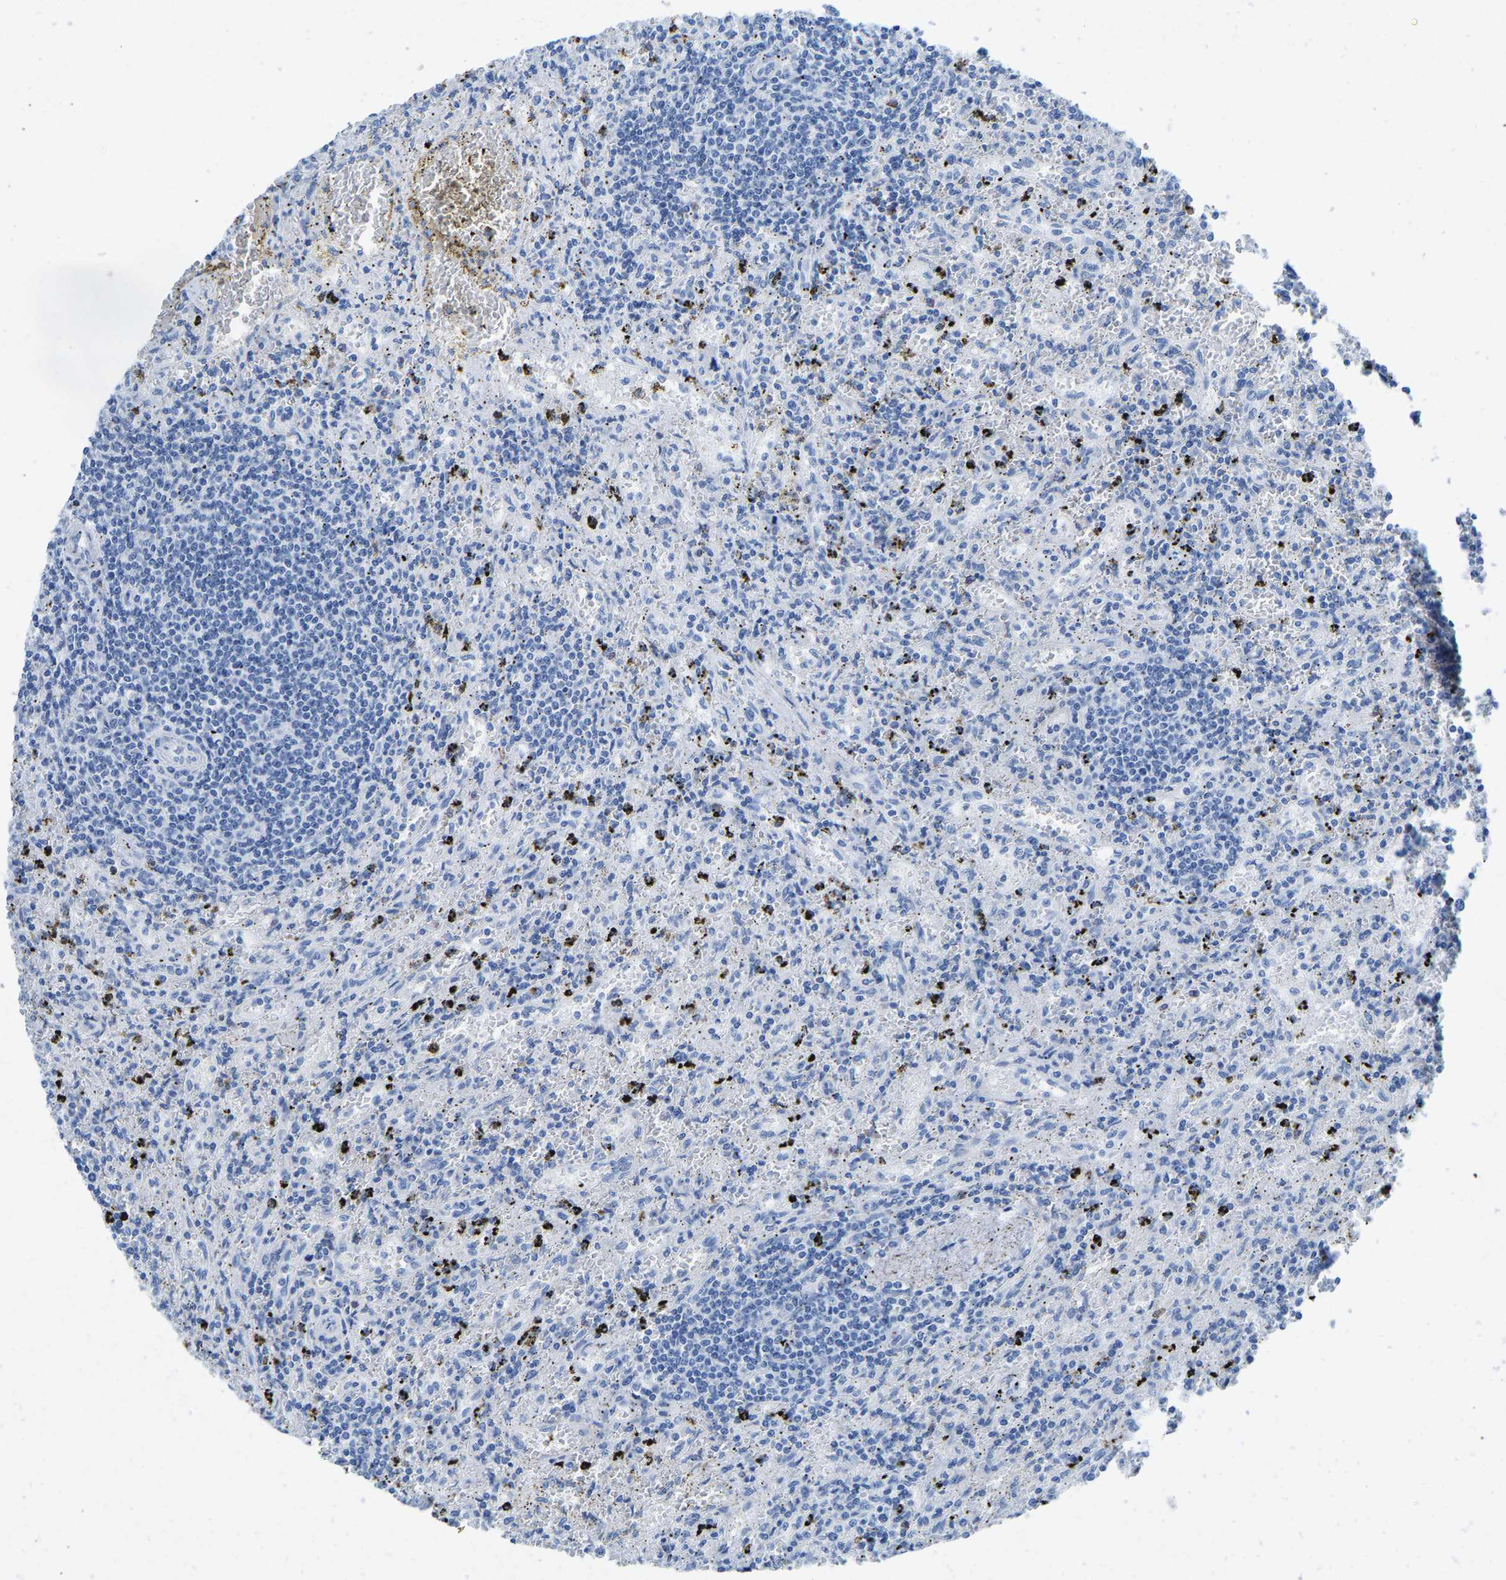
{"staining": {"intensity": "negative", "quantity": "none", "location": "none"}, "tissue": "lymphoma", "cell_type": "Tumor cells", "image_type": "cancer", "snomed": [{"axis": "morphology", "description": "Malignant lymphoma, non-Hodgkin's type, Low grade"}, {"axis": "topography", "description": "Spleen"}], "caption": "An immunohistochemistry histopathology image of low-grade malignant lymphoma, non-Hodgkin's type is shown. There is no staining in tumor cells of low-grade malignant lymphoma, non-Hodgkin's type. The staining is performed using DAB (3,3'-diaminobenzidine) brown chromogen with nuclei counter-stained in using hematoxylin.", "gene": "NKAIN3", "patient": {"sex": "male", "age": 76}}